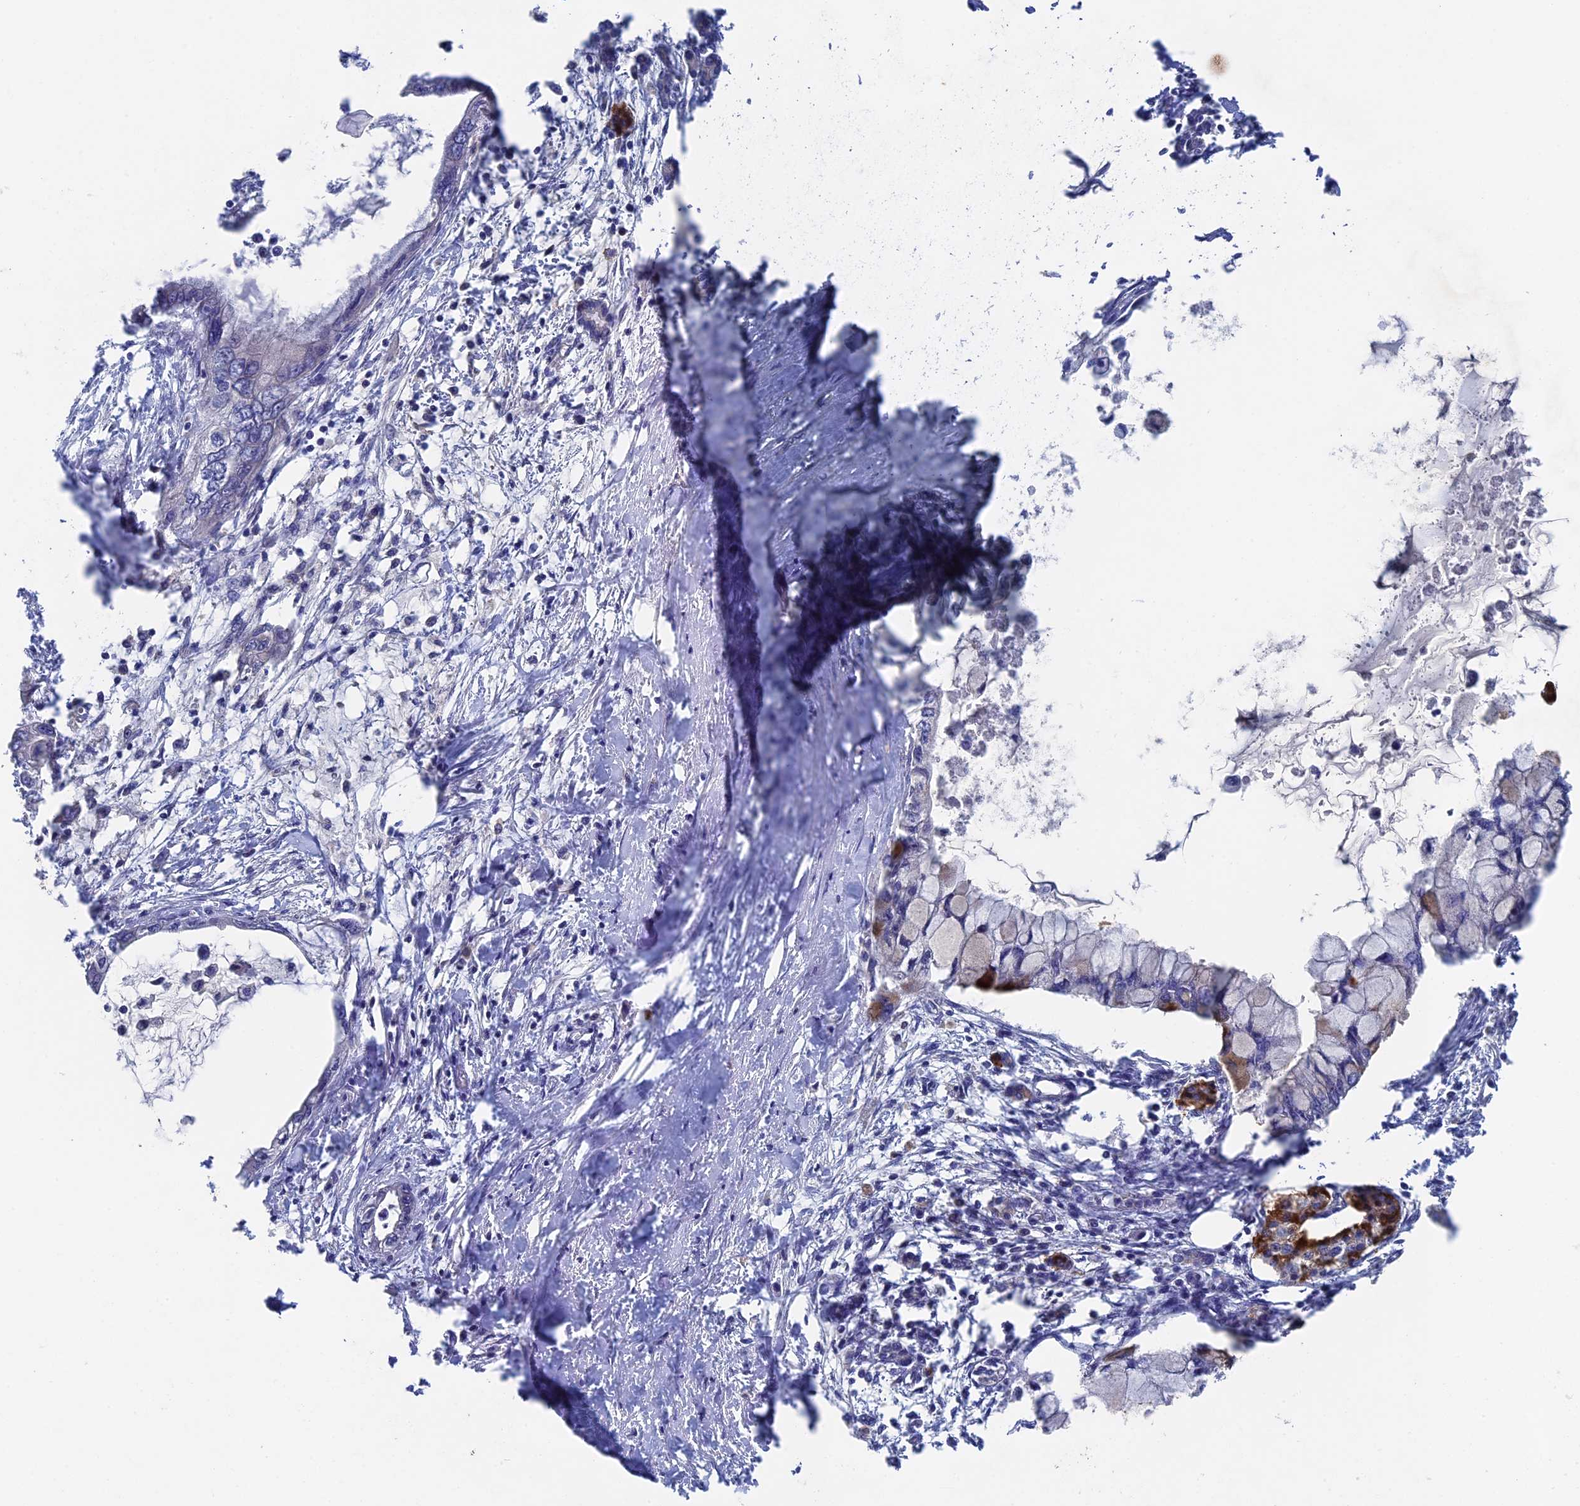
{"staining": {"intensity": "negative", "quantity": "none", "location": "none"}, "tissue": "pancreatic cancer", "cell_type": "Tumor cells", "image_type": "cancer", "snomed": [{"axis": "morphology", "description": "Adenocarcinoma, NOS"}, {"axis": "topography", "description": "Pancreas"}], "caption": "The image demonstrates no staining of tumor cells in pancreatic cancer.", "gene": "RAB15", "patient": {"sex": "male", "age": 48}}